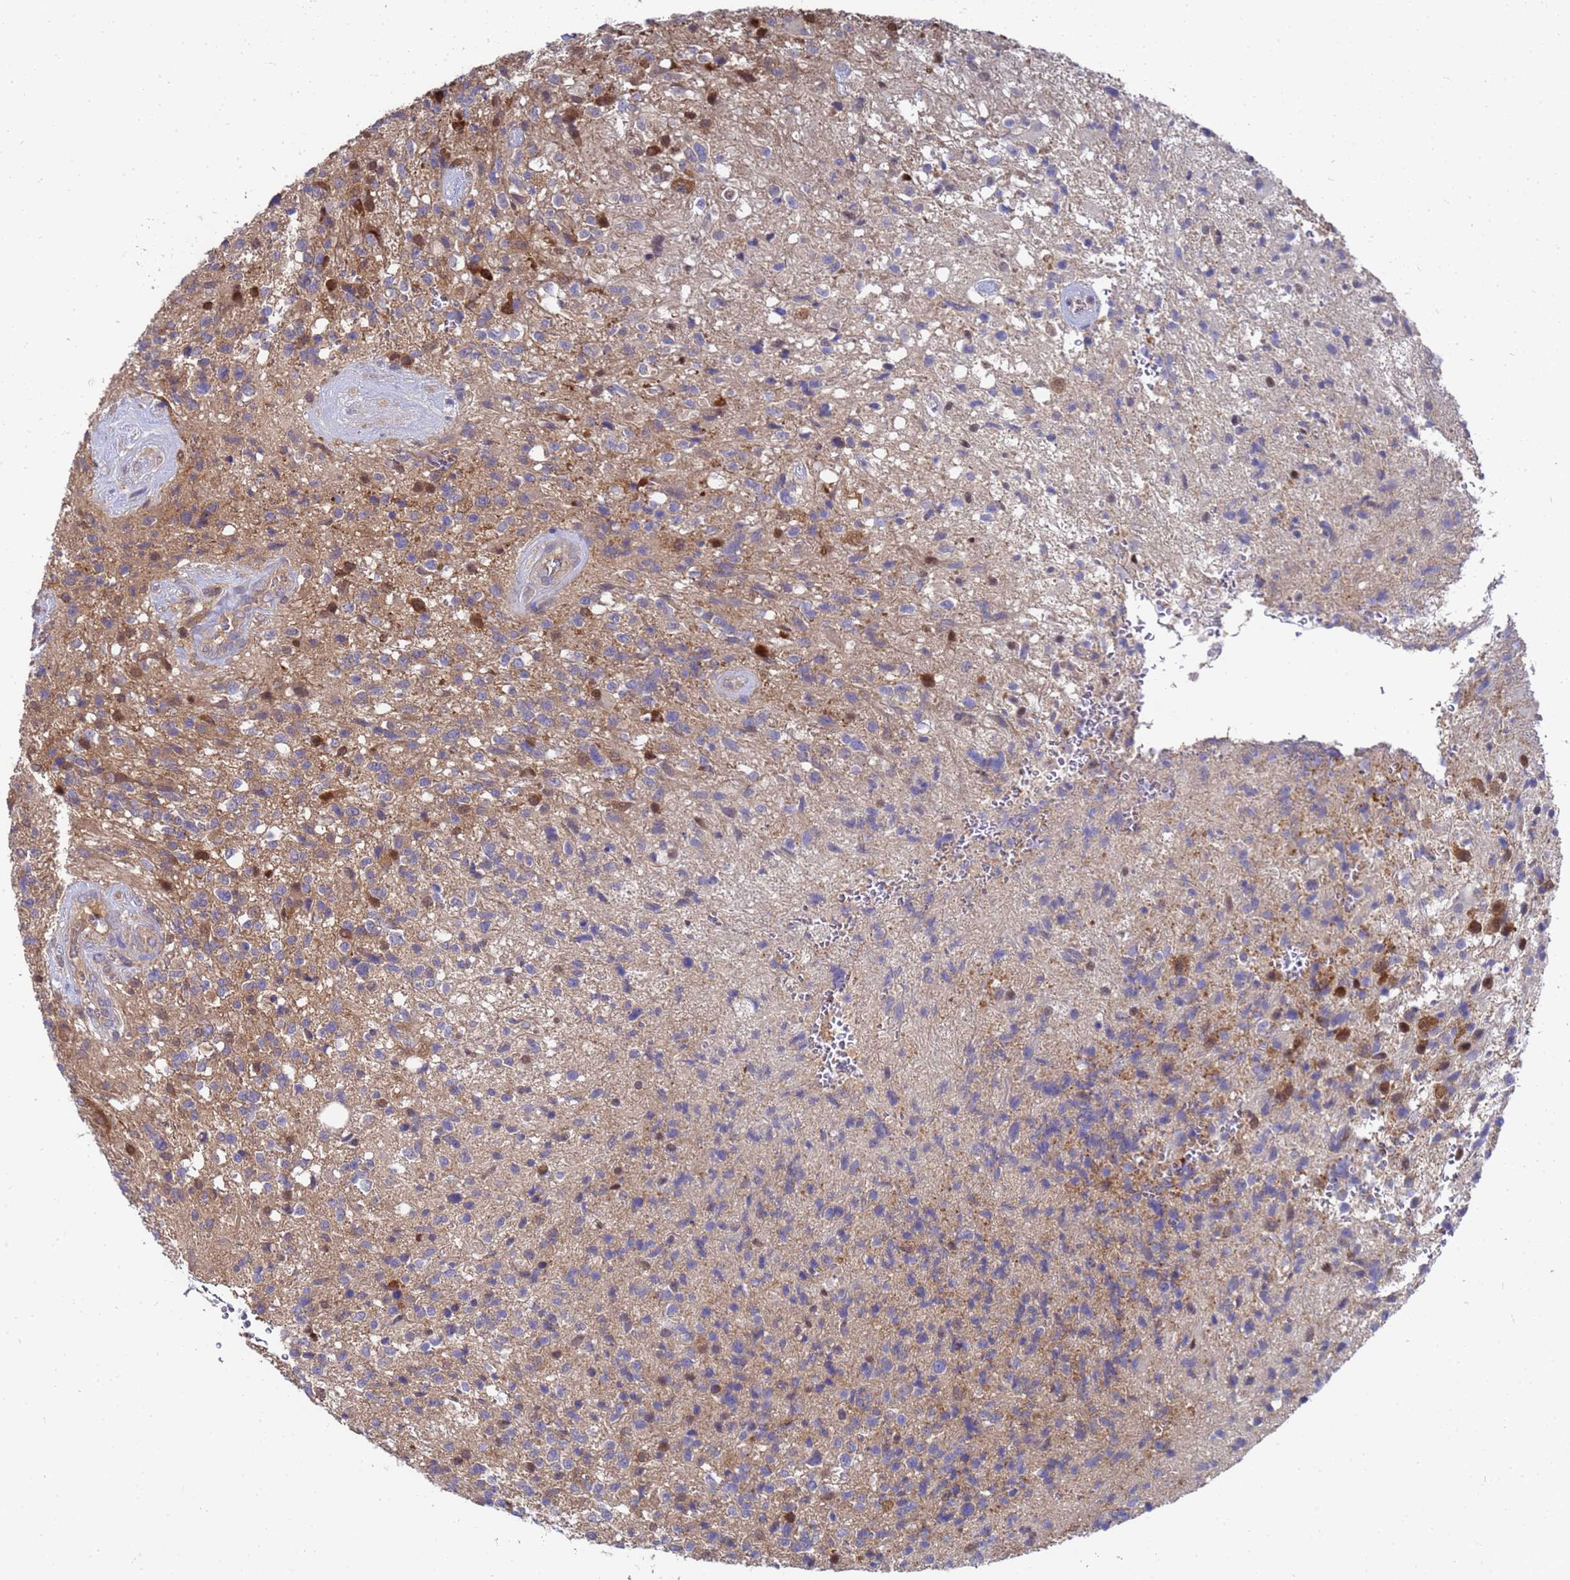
{"staining": {"intensity": "moderate", "quantity": "<25%", "location": "cytoplasmic/membranous"}, "tissue": "glioma", "cell_type": "Tumor cells", "image_type": "cancer", "snomed": [{"axis": "morphology", "description": "Glioma, malignant, High grade"}, {"axis": "topography", "description": "Brain"}], "caption": "Brown immunohistochemical staining in human malignant glioma (high-grade) displays moderate cytoplasmic/membranous staining in approximately <25% of tumor cells. Immunohistochemistry (ihc) stains the protein in brown and the nuclei are stained blue.", "gene": "SLC35E2B", "patient": {"sex": "male", "age": 56}}